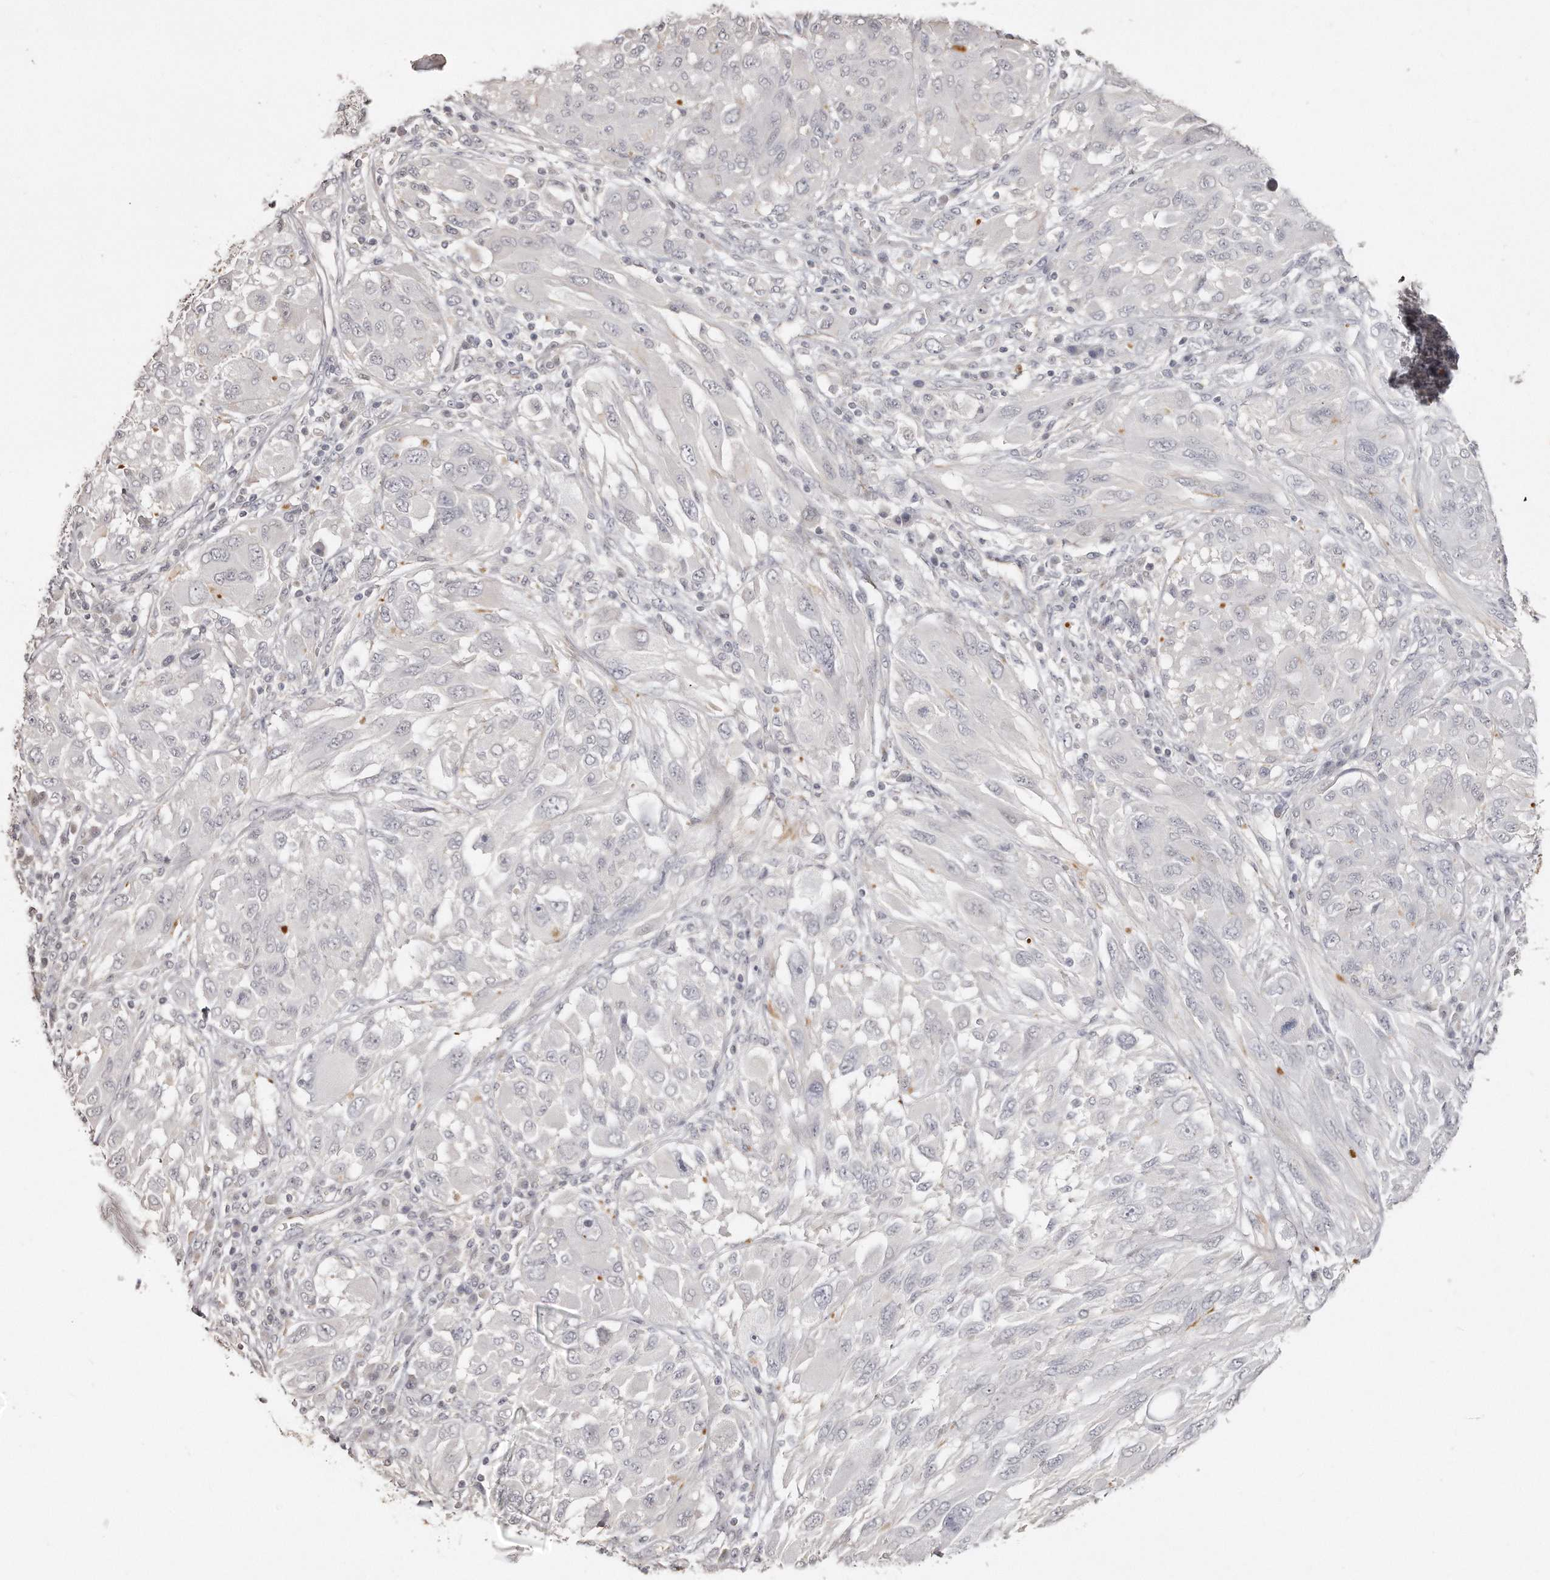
{"staining": {"intensity": "negative", "quantity": "none", "location": "none"}, "tissue": "melanoma", "cell_type": "Tumor cells", "image_type": "cancer", "snomed": [{"axis": "morphology", "description": "Malignant melanoma, NOS"}, {"axis": "topography", "description": "Skin"}], "caption": "Human melanoma stained for a protein using immunohistochemistry (IHC) displays no positivity in tumor cells.", "gene": "ZYG11A", "patient": {"sex": "female", "age": 91}}